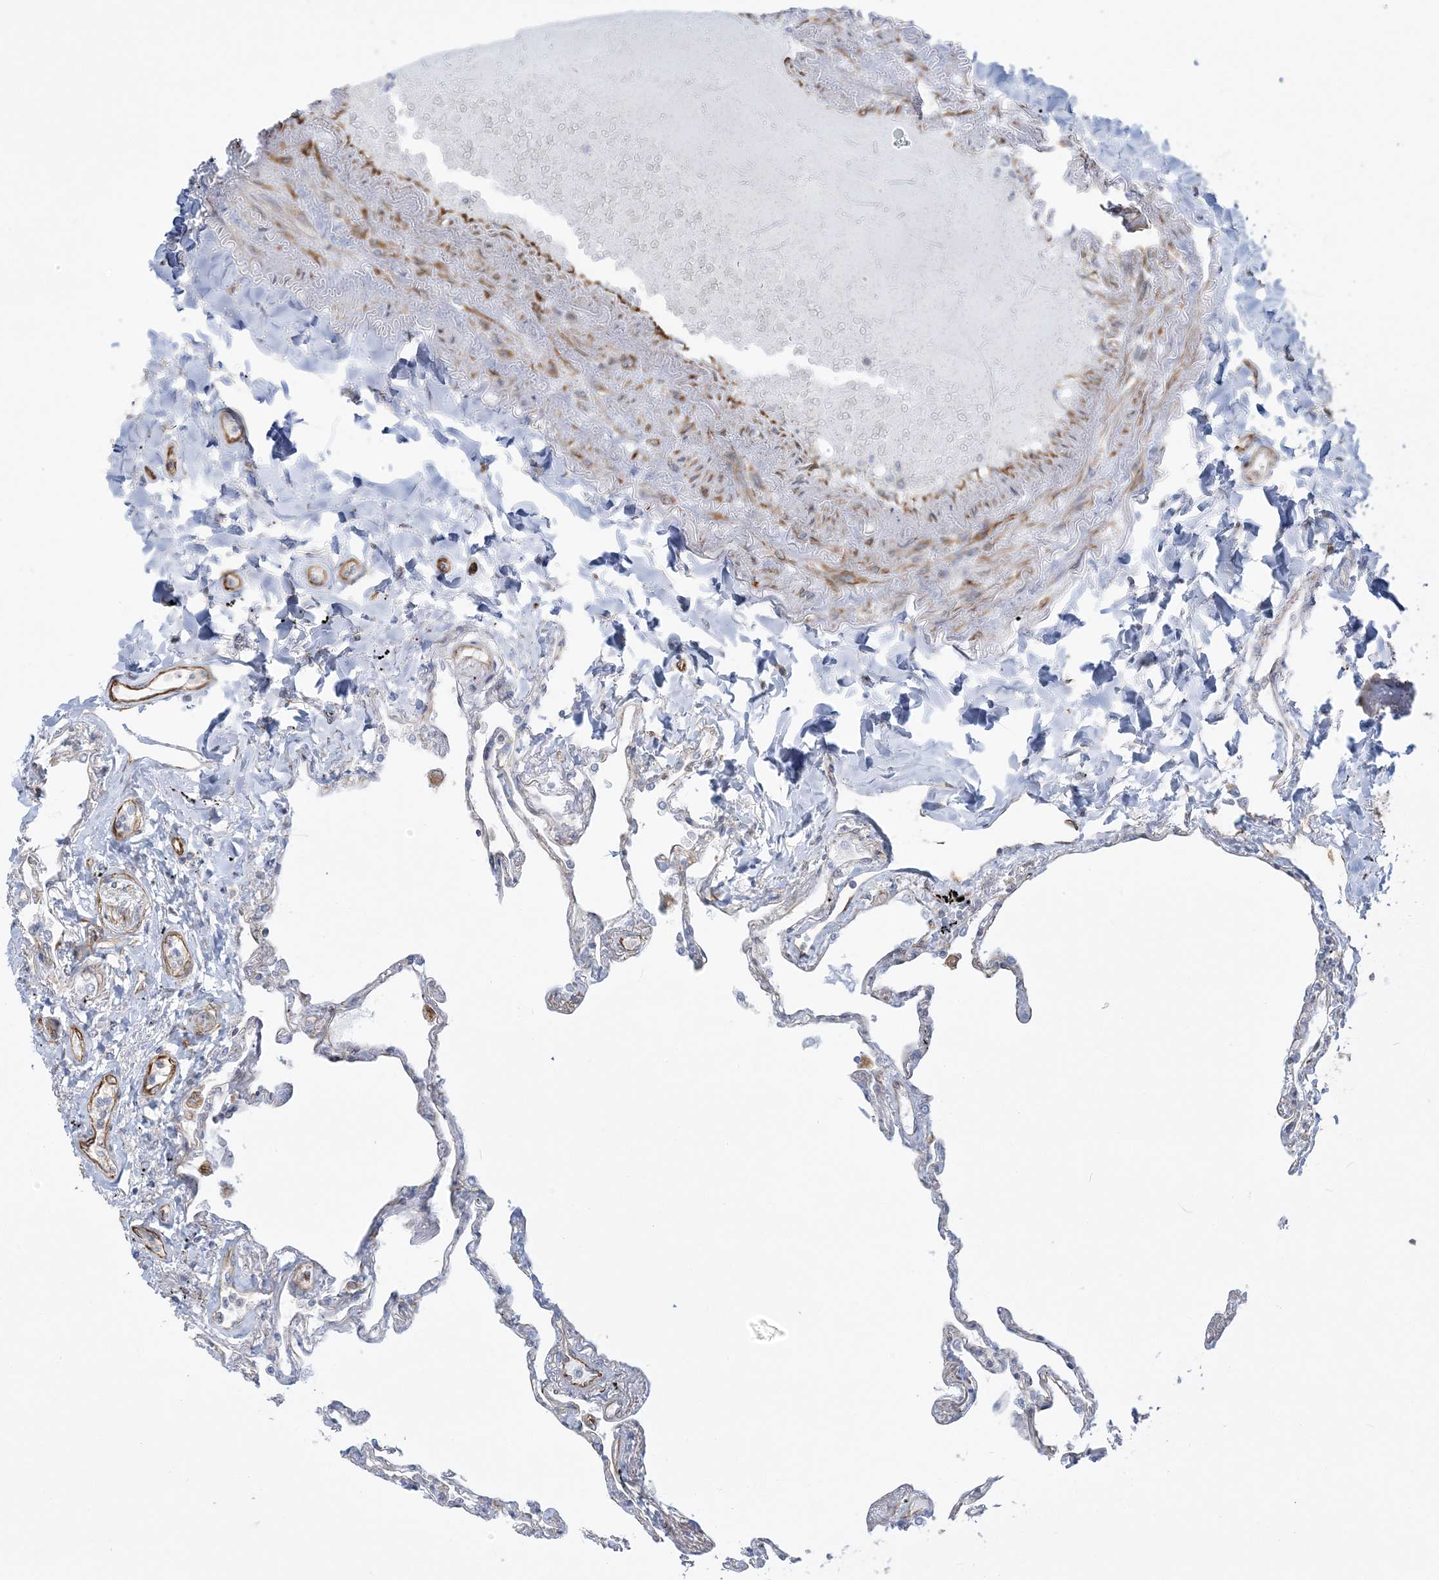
{"staining": {"intensity": "negative", "quantity": "none", "location": "none"}, "tissue": "lung", "cell_type": "Alveolar cells", "image_type": "normal", "snomed": [{"axis": "morphology", "description": "Normal tissue, NOS"}, {"axis": "topography", "description": "Lung"}], "caption": "Immunohistochemical staining of unremarkable human lung exhibits no significant staining in alveolar cells. The staining is performed using DAB brown chromogen with nuclei counter-stained in using hematoxylin.", "gene": "SCLT1", "patient": {"sex": "female", "age": 67}}